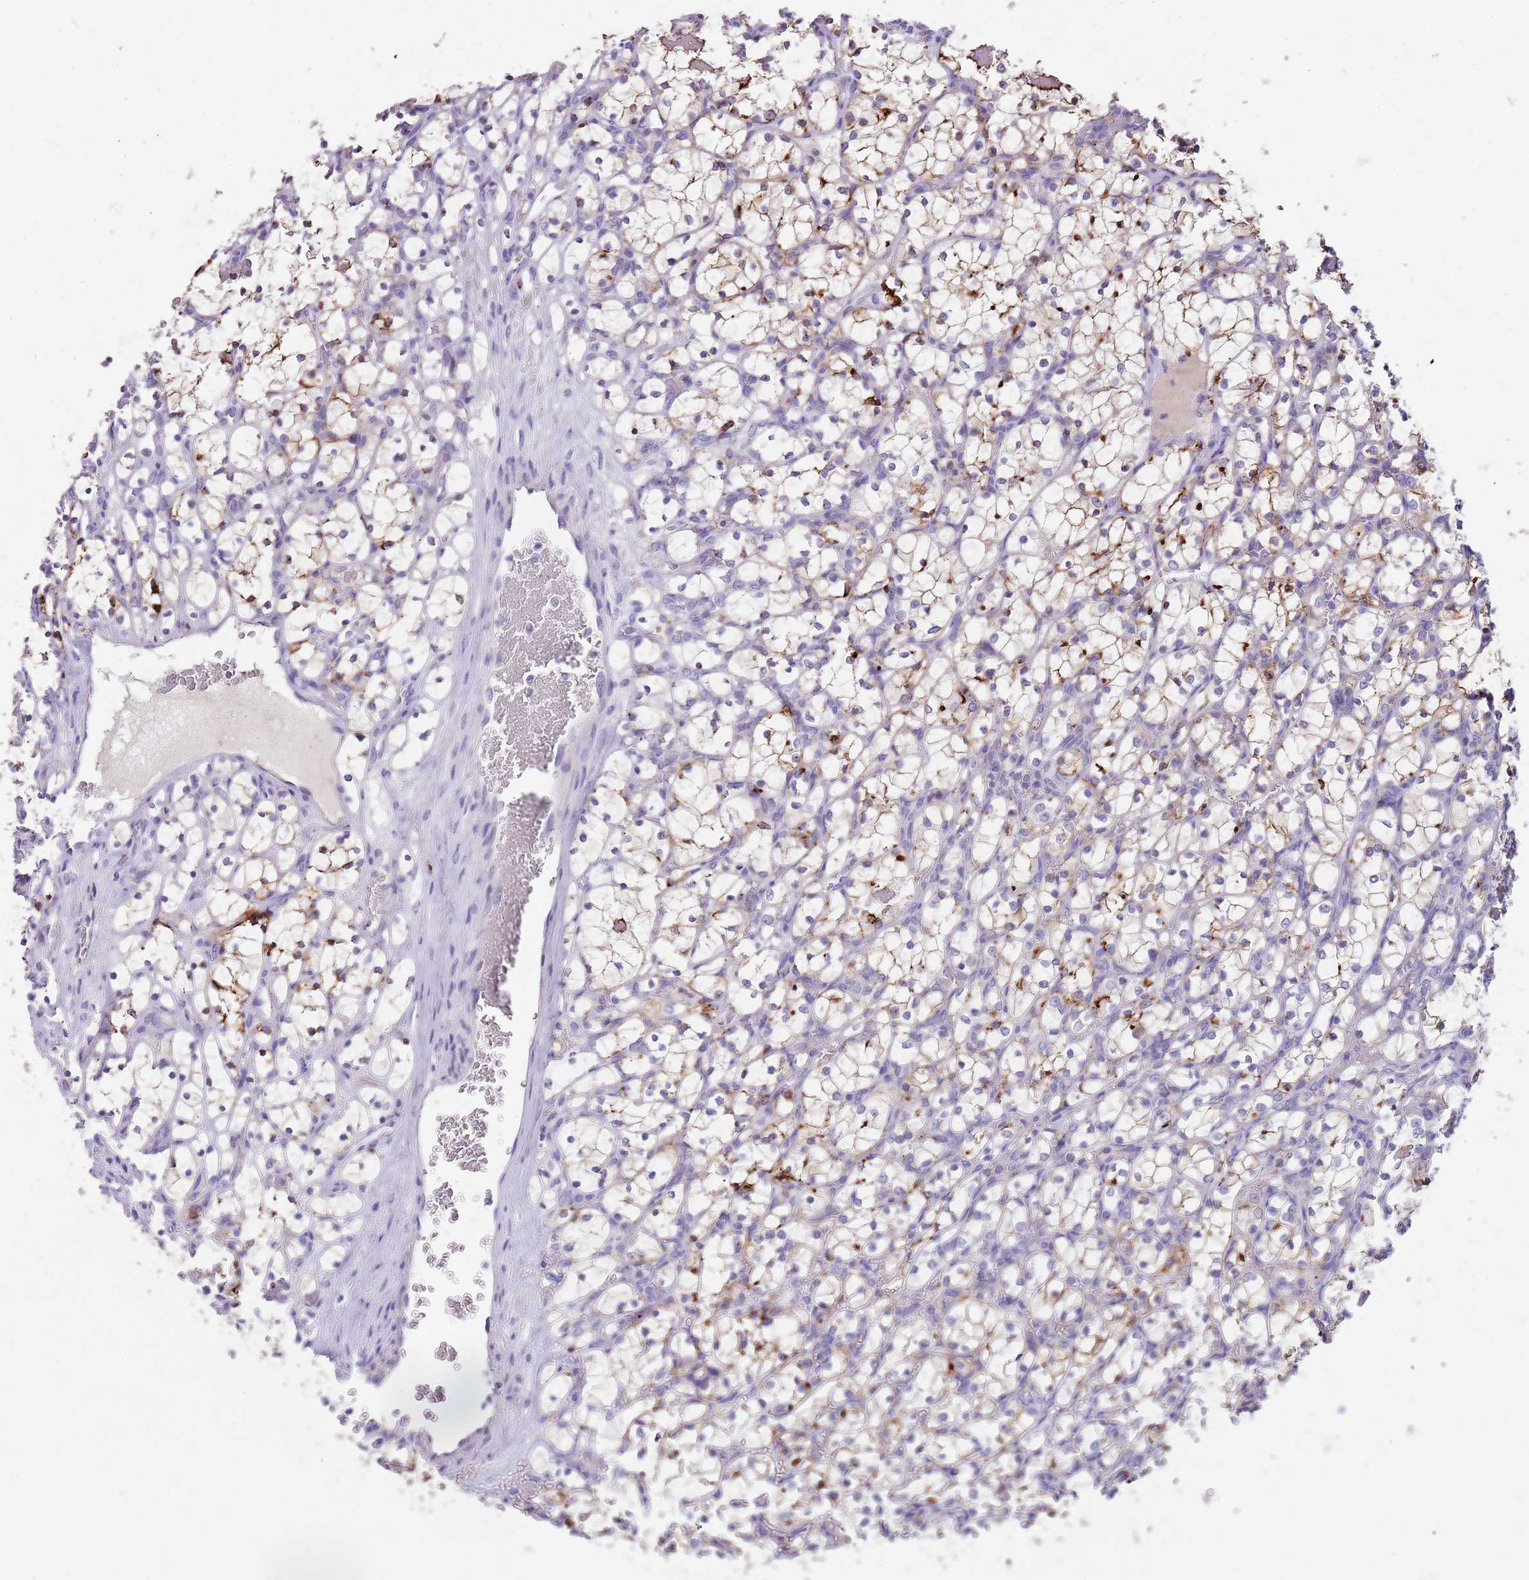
{"staining": {"intensity": "strong", "quantity": "25%-75%", "location": "cytoplasmic/membranous"}, "tissue": "renal cancer", "cell_type": "Tumor cells", "image_type": "cancer", "snomed": [{"axis": "morphology", "description": "Adenocarcinoma, NOS"}, {"axis": "topography", "description": "Kidney"}], "caption": "Adenocarcinoma (renal) stained with a brown dye displays strong cytoplasmic/membranous positive positivity in about 25%-75% of tumor cells.", "gene": "C2CD3", "patient": {"sex": "female", "age": 69}}